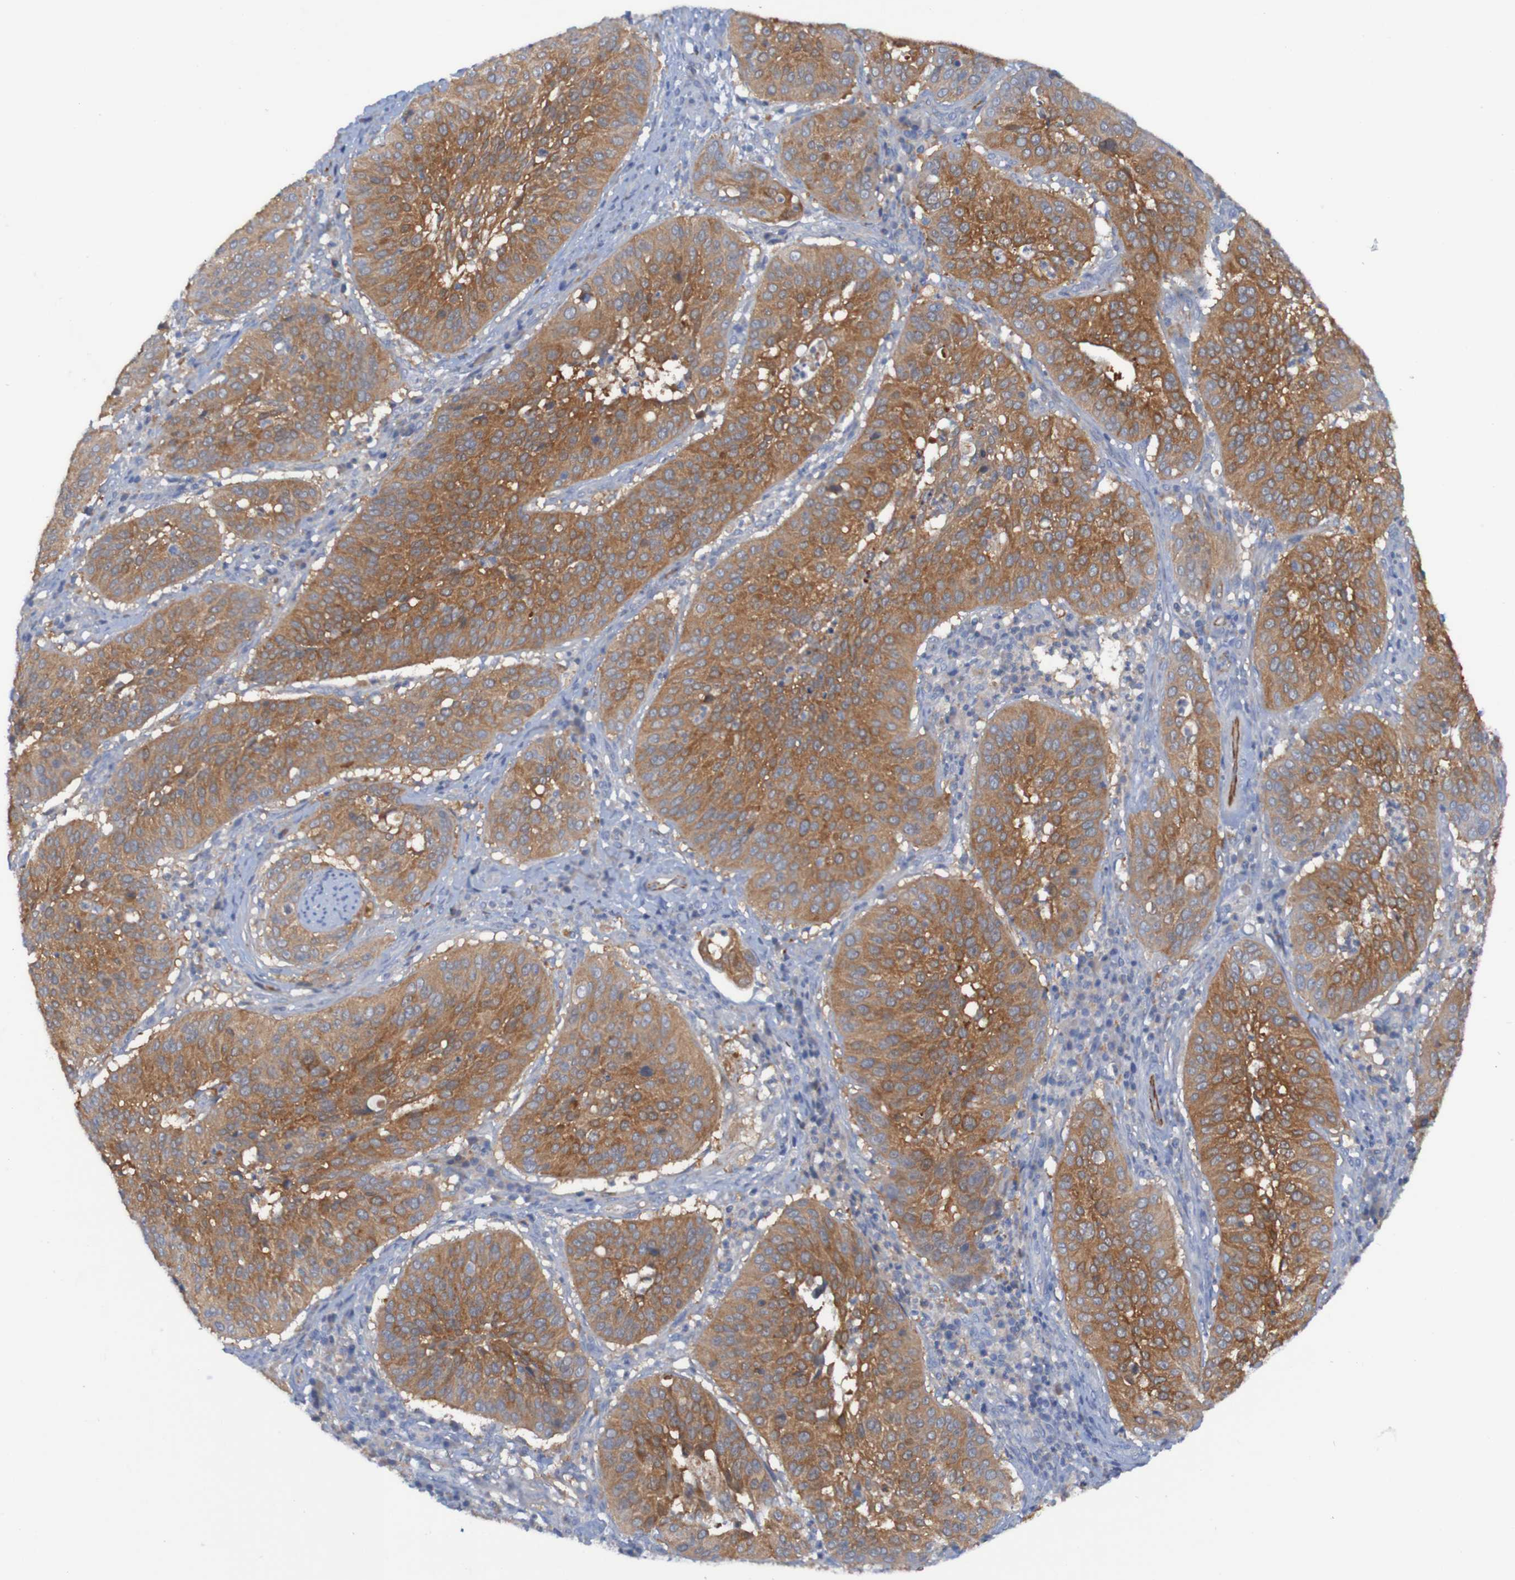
{"staining": {"intensity": "moderate", "quantity": ">75%", "location": "cytoplasmic/membranous"}, "tissue": "cervical cancer", "cell_type": "Tumor cells", "image_type": "cancer", "snomed": [{"axis": "morphology", "description": "Normal tissue, NOS"}, {"axis": "morphology", "description": "Squamous cell carcinoma, NOS"}, {"axis": "topography", "description": "Cervix"}], "caption": "Immunohistochemical staining of cervical cancer shows medium levels of moderate cytoplasmic/membranous expression in about >75% of tumor cells. Using DAB (brown) and hematoxylin (blue) stains, captured at high magnification using brightfield microscopy.", "gene": "ARHGEF16", "patient": {"sex": "female", "age": 39}}